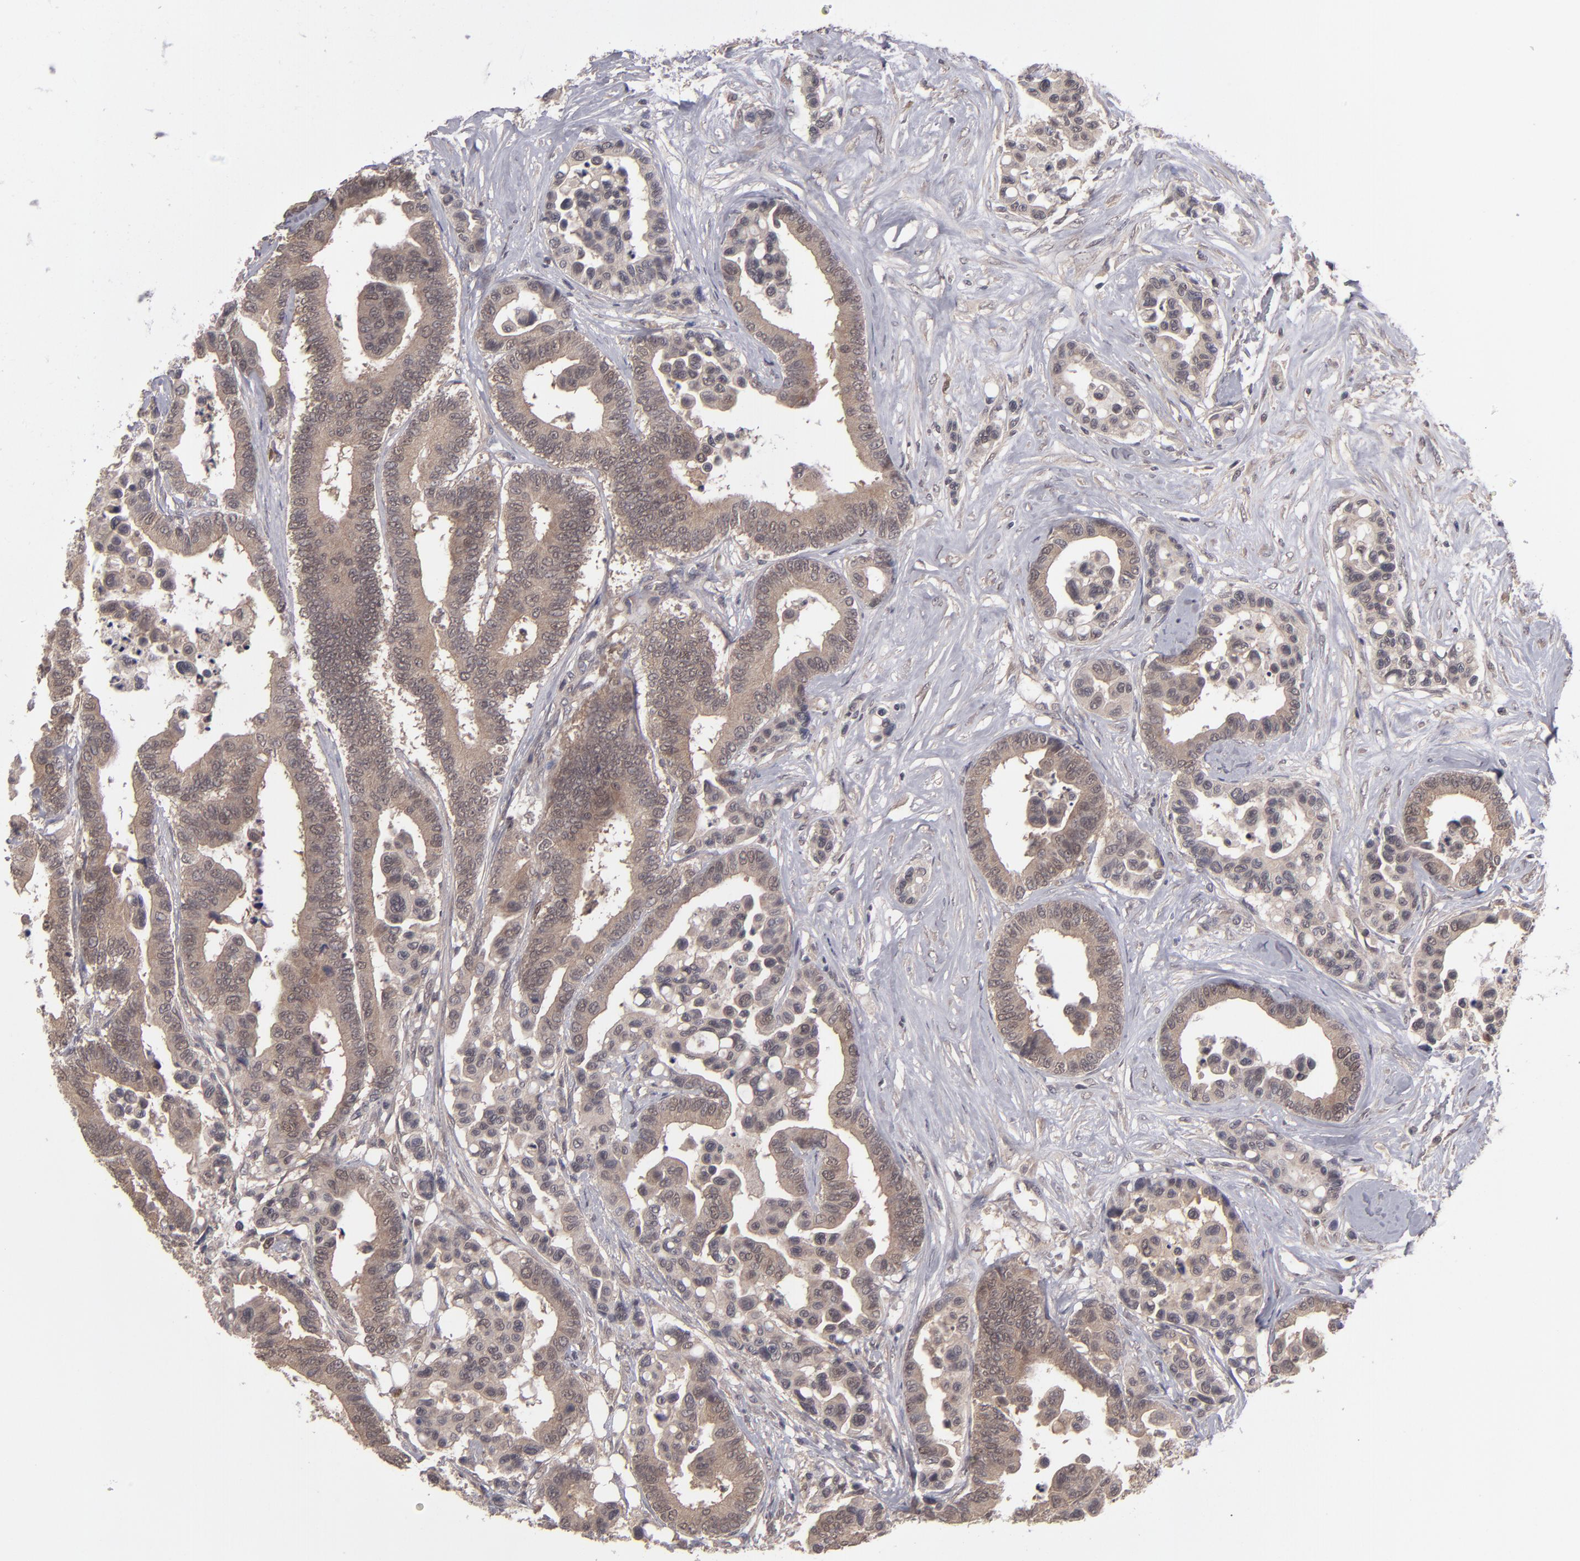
{"staining": {"intensity": "moderate", "quantity": ">75%", "location": "cytoplasmic/membranous"}, "tissue": "colorectal cancer", "cell_type": "Tumor cells", "image_type": "cancer", "snomed": [{"axis": "morphology", "description": "Adenocarcinoma, NOS"}, {"axis": "topography", "description": "Colon"}], "caption": "An immunohistochemistry photomicrograph of neoplastic tissue is shown. Protein staining in brown highlights moderate cytoplasmic/membranous positivity in colorectal adenocarcinoma within tumor cells.", "gene": "TYMS", "patient": {"sex": "male", "age": 82}}